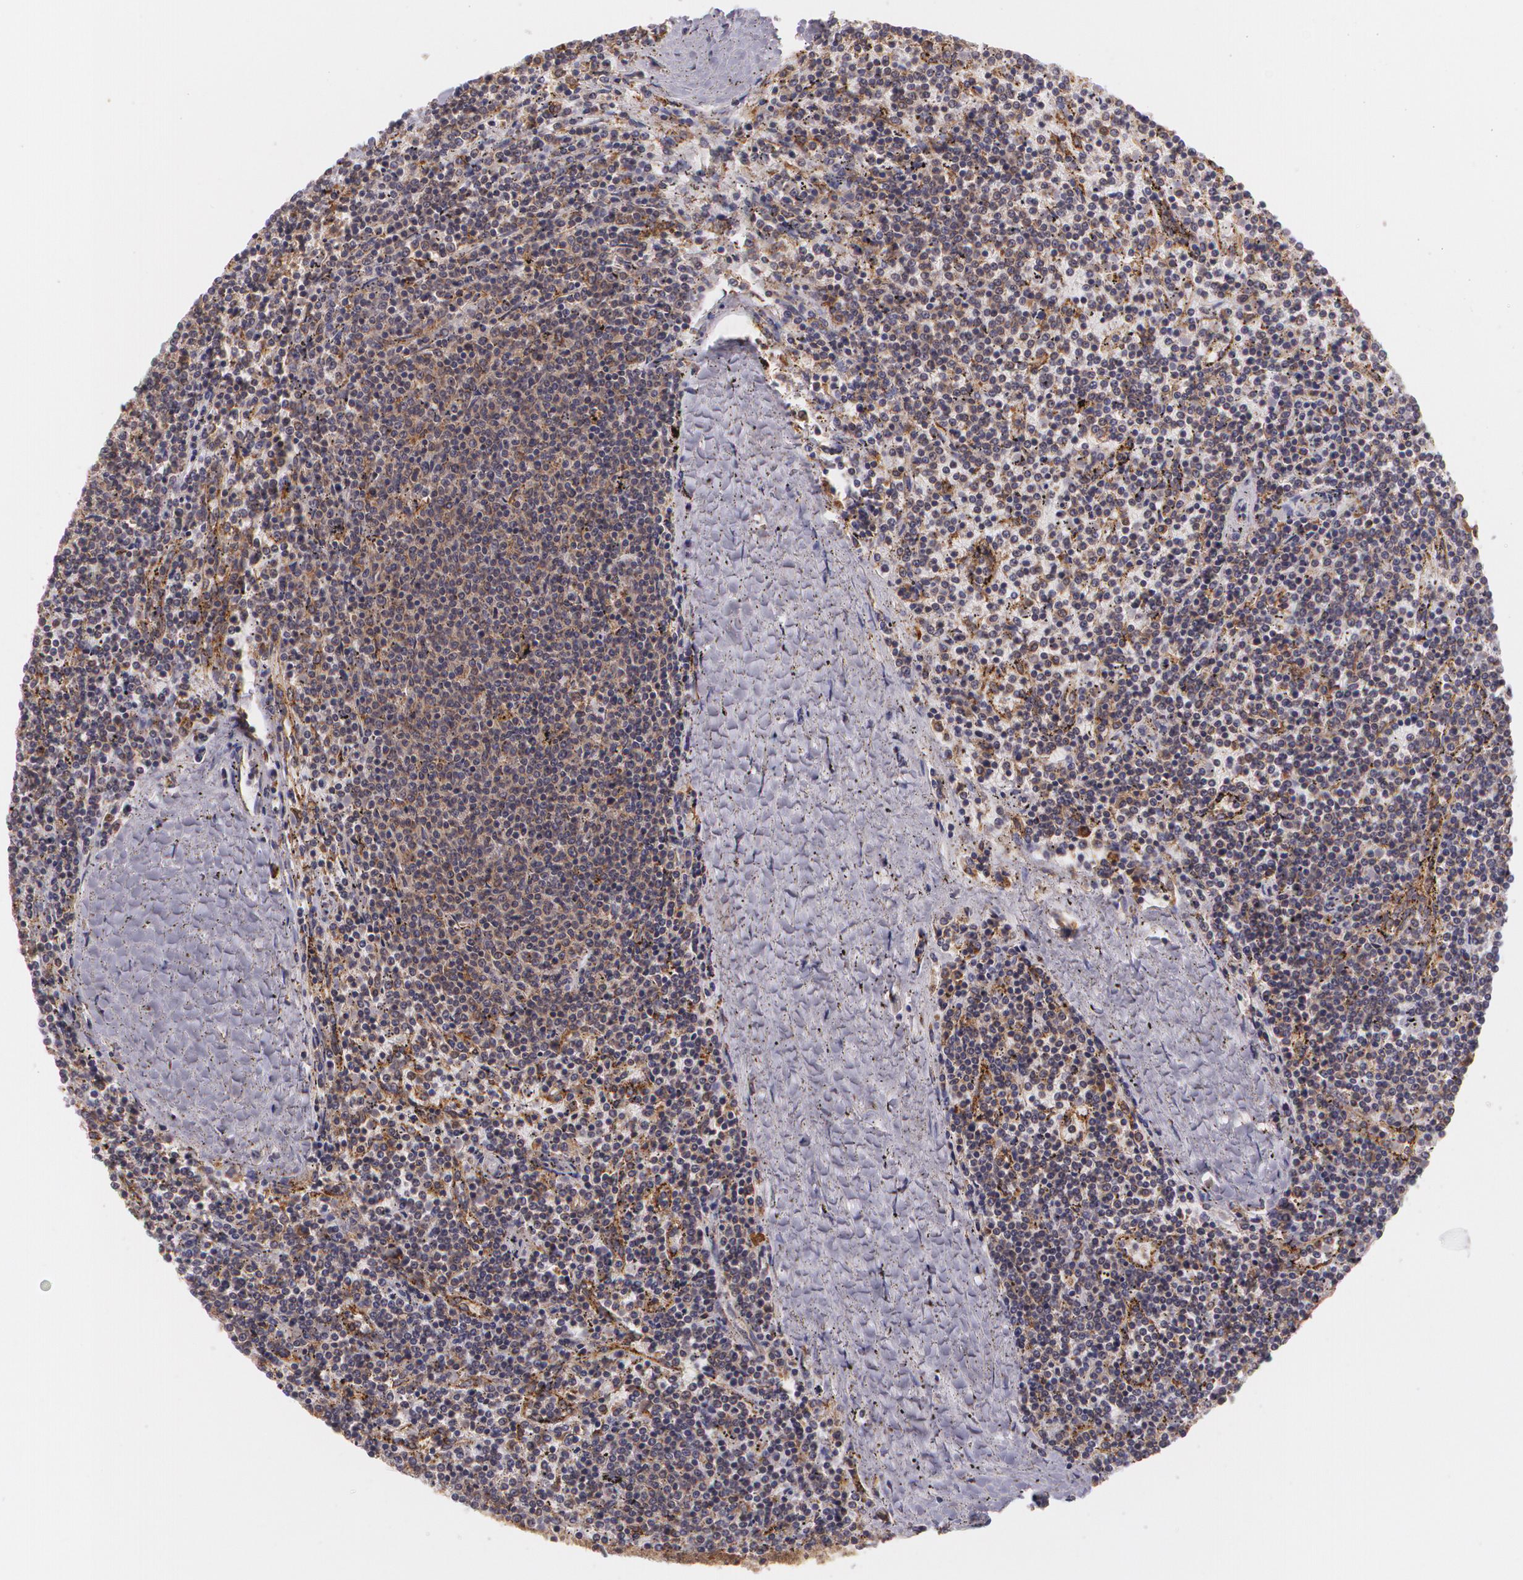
{"staining": {"intensity": "negative", "quantity": "none", "location": "none"}, "tissue": "lymphoma", "cell_type": "Tumor cells", "image_type": "cancer", "snomed": [{"axis": "morphology", "description": "Malignant lymphoma, non-Hodgkin's type, Low grade"}, {"axis": "topography", "description": "Spleen"}], "caption": "The histopathology image demonstrates no significant staining in tumor cells of low-grade malignant lymphoma, non-Hodgkin's type. (DAB IHC visualized using brightfield microscopy, high magnification).", "gene": "CCL17", "patient": {"sex": "female", "age": 50}}